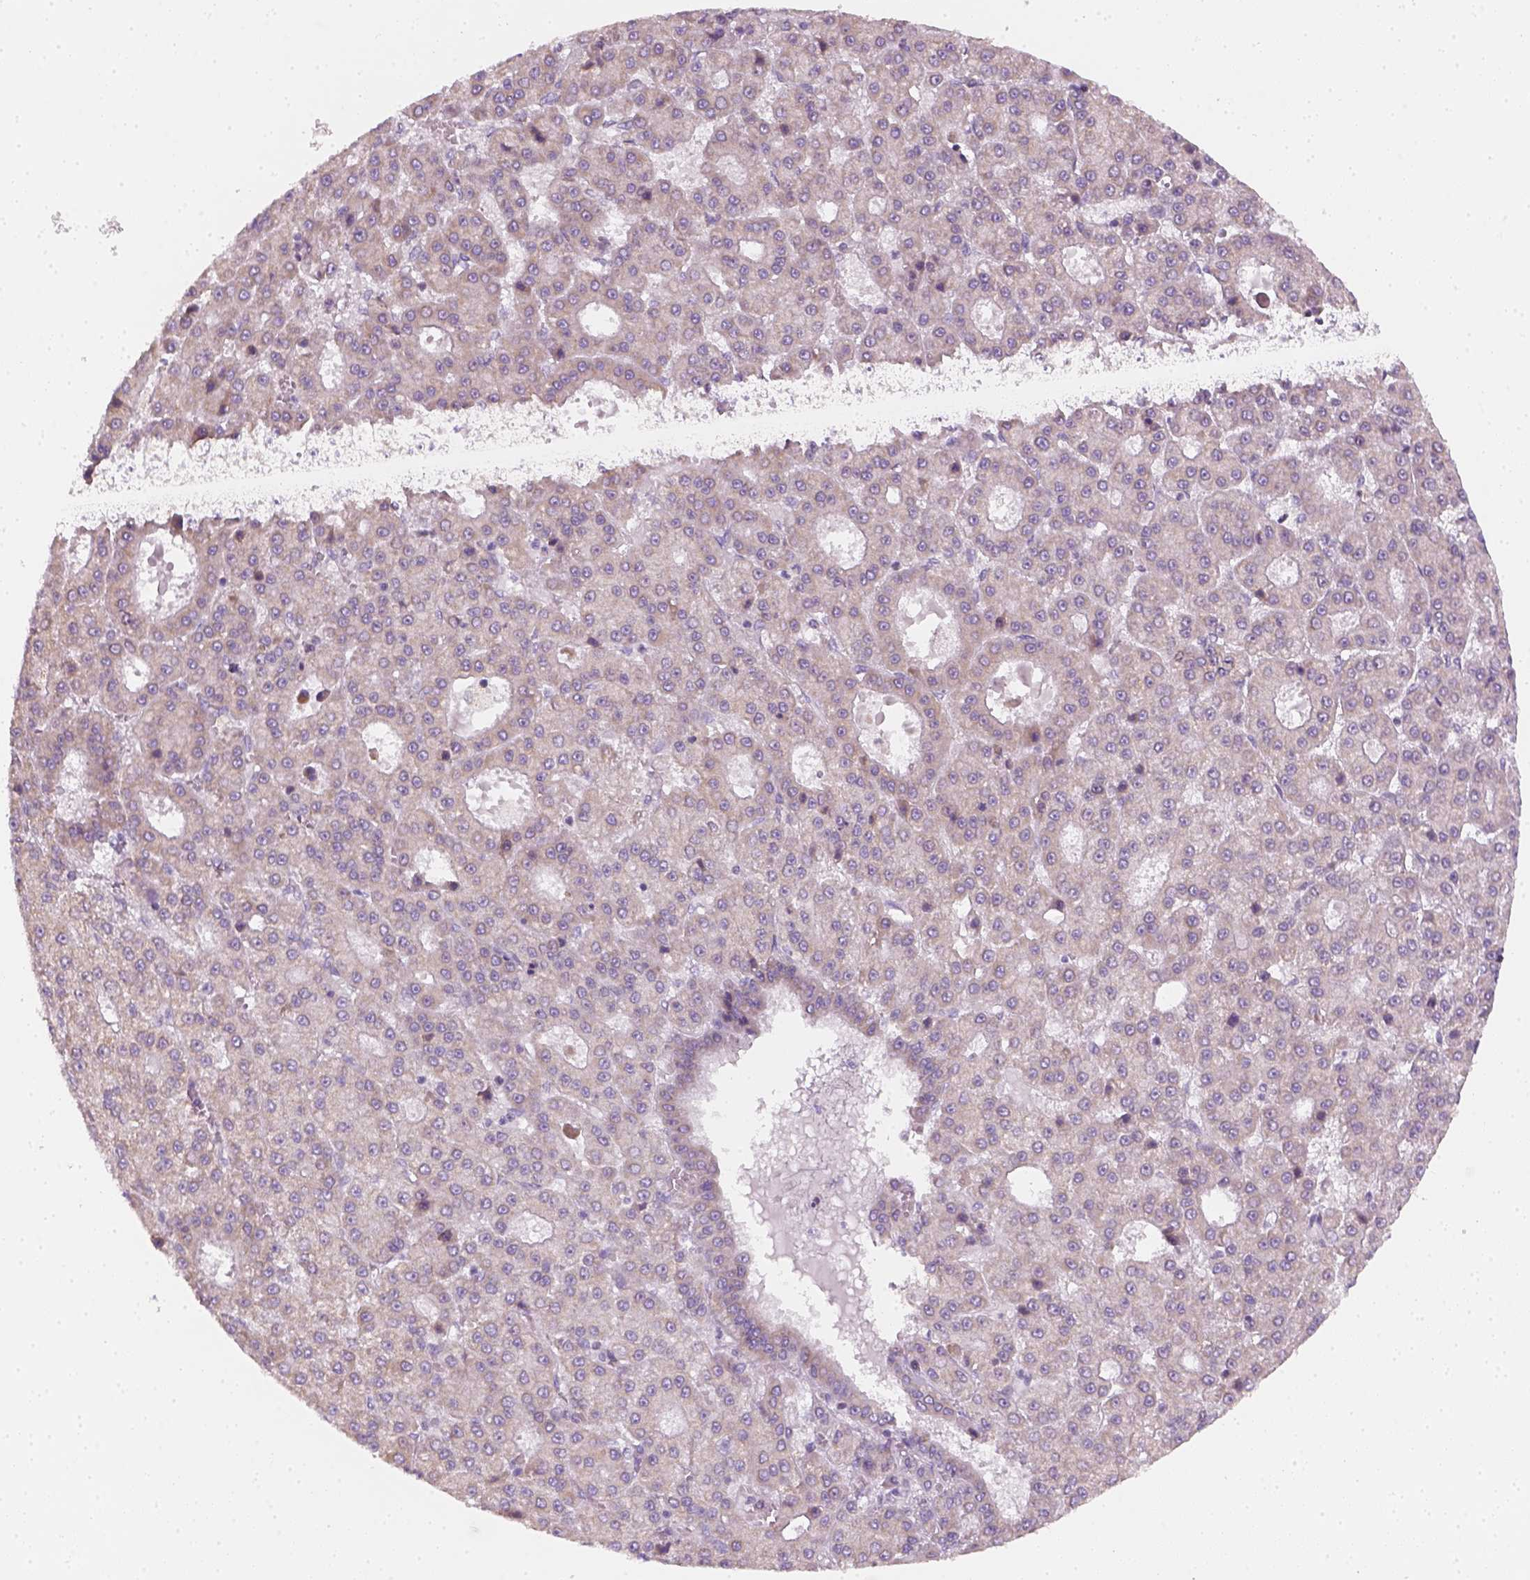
{"staining": {"intensity": "negative", "quantity": "none", "location": "none"}, "tissue": "liver cancer", "cell_type": "Tumor cells", "image_type": "cancer", "snomed": [{"axis": "morphology", "description": "Carcinoma, Hepatocellular, NOS"}, {"axis": "topography", "description": "Liver"}], "caption": "Photomicrograph shows no significant protein positivity in tumor cells of liver hepatocellular carcinoma.", "gene": "AWAT2", "patient": {"sex": "male", "age": 70}}